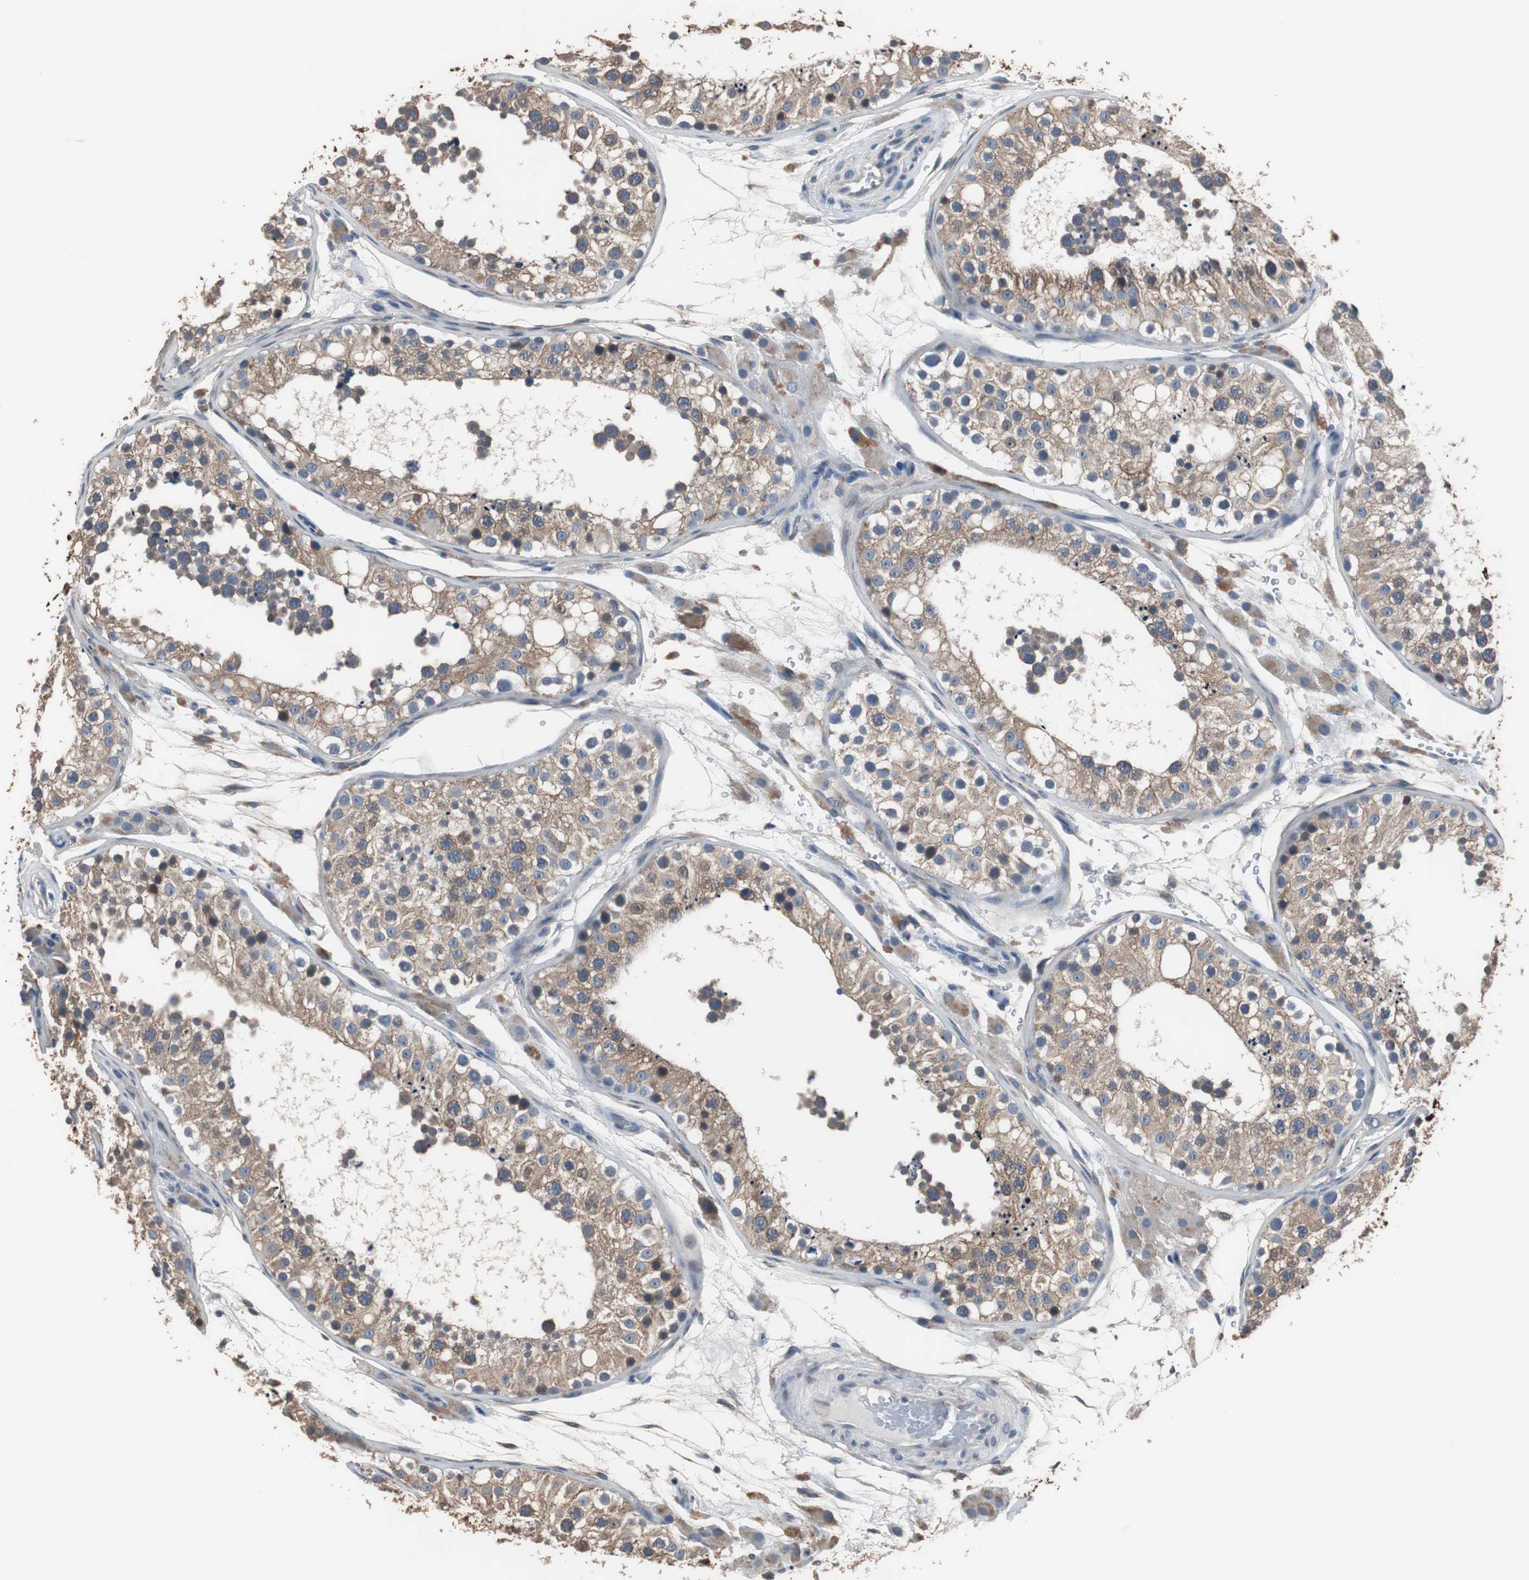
{"staining": {"intensity": "moderate", "quantity": ">75%", "location": "cytoplasmic/membranous"}, "tissue": "testis", "cell_type": "Cells in seminiferous ducts", "image_type": "normal", "snomed": [{"axis": "morphology", "description": "Normal tissue, NOS"}, {"axis": "topography", "description": "Testis"}], "caption": "Protein expression analysis of normal human testis reveals moderate cytoplasmic/membranous expression in approximately >75% of cells in seminiferous ducts.", "gene": "USP10", "patient": {"sex": "male", "age": 26}}